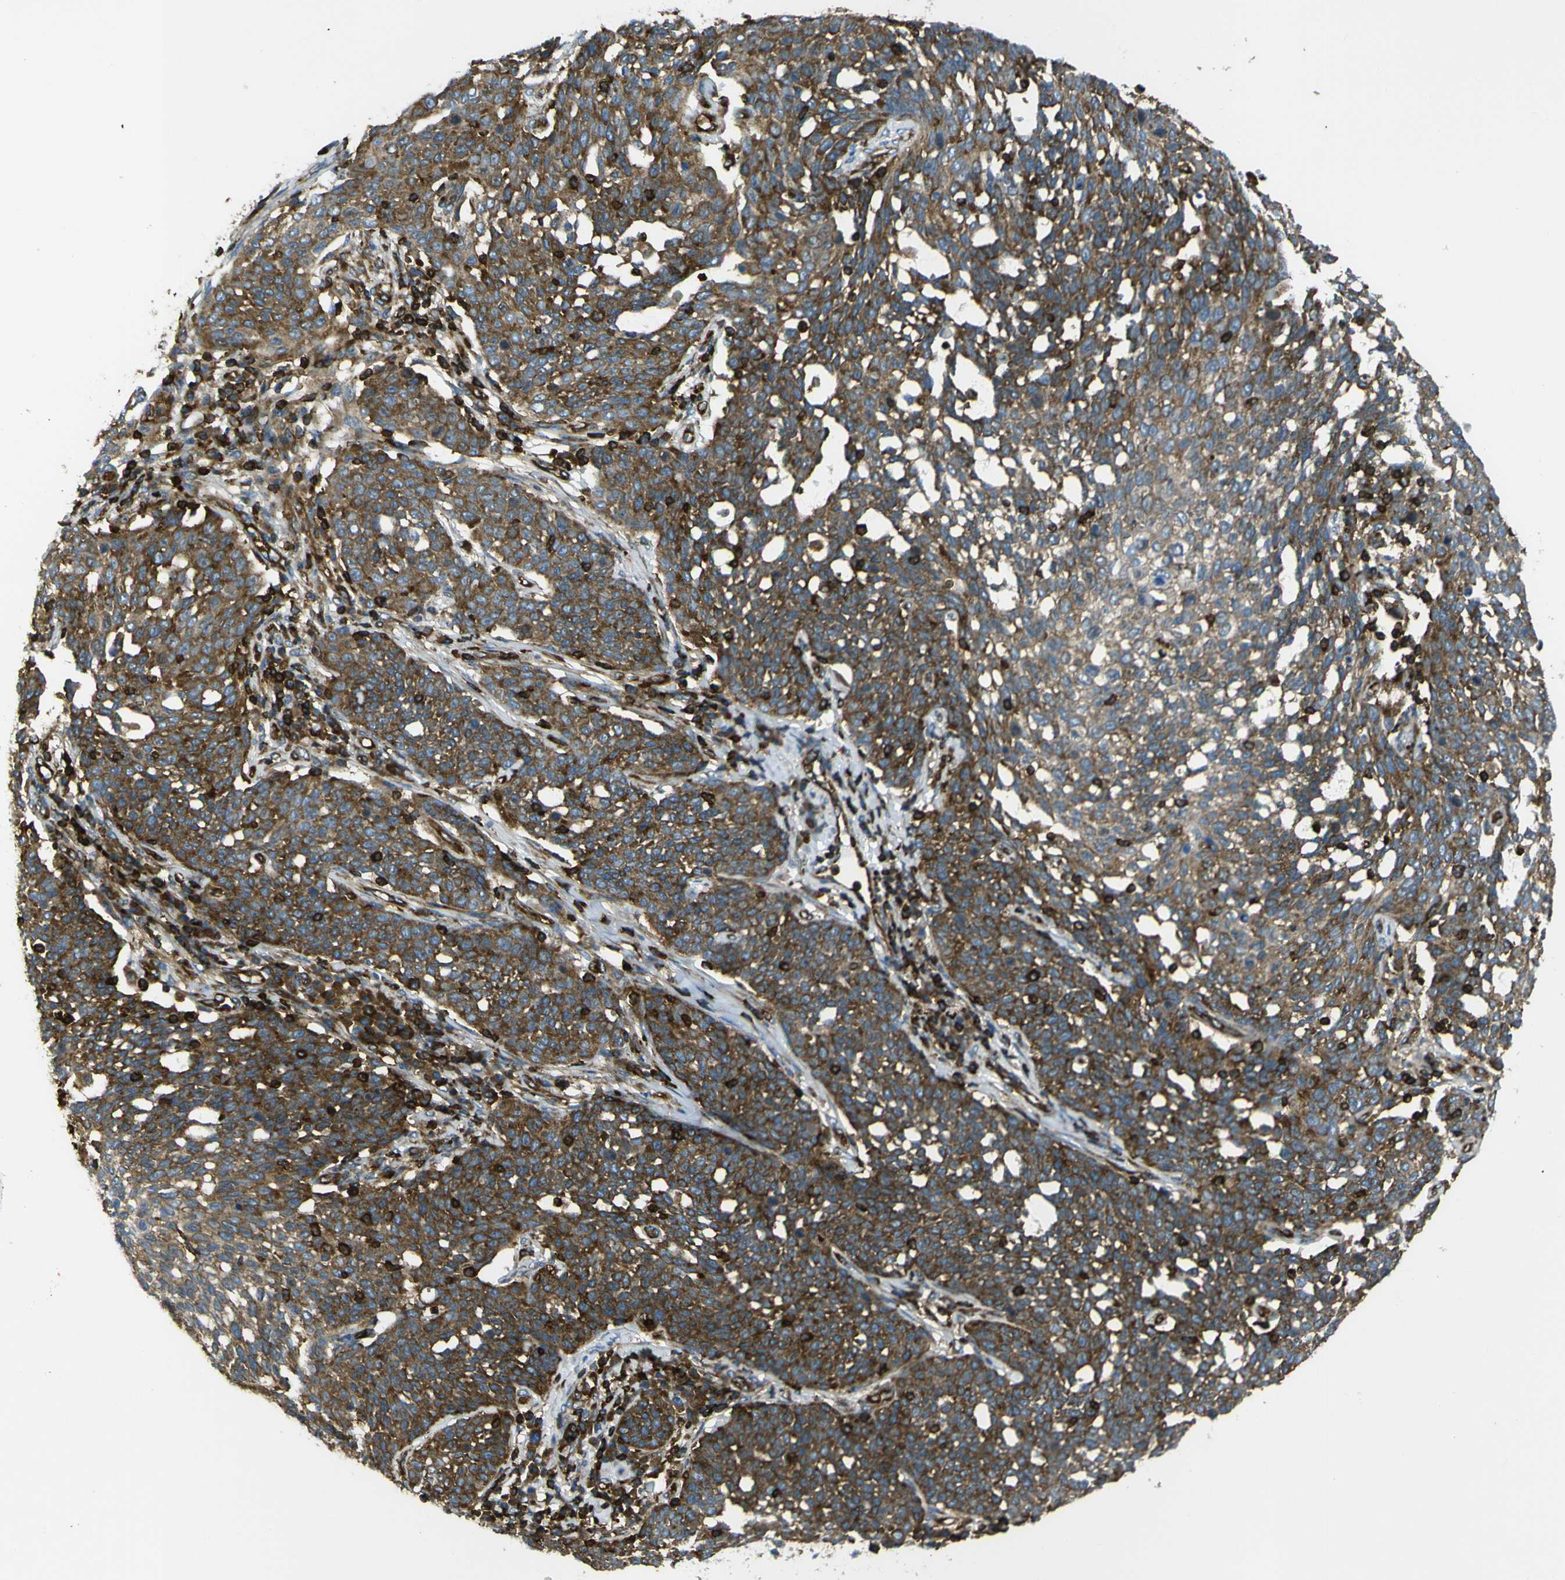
{"staining": {"intensity": "moderate", "quantity": ">75%", "location": "cytoplasmic/membranous"}, "tissue": "cervical cancer", "cell_type": "Tumor cells", "image_type": "cancer", "snomed": [{"axis": "morphology", "description": "Squamous cell carcinoma, NOS"}, {"axis": "topography", "description": "Cervix"}], "caption": "DAB immunohistochemical staining of human cervical cancer (squamous cell carcinoma) shows moderate cytoplasmic/membranous protein staining in approximately >75% of tumor cells.", "gene": "ARHGEF1", "patient": {"sex": "female", "age": 34}}